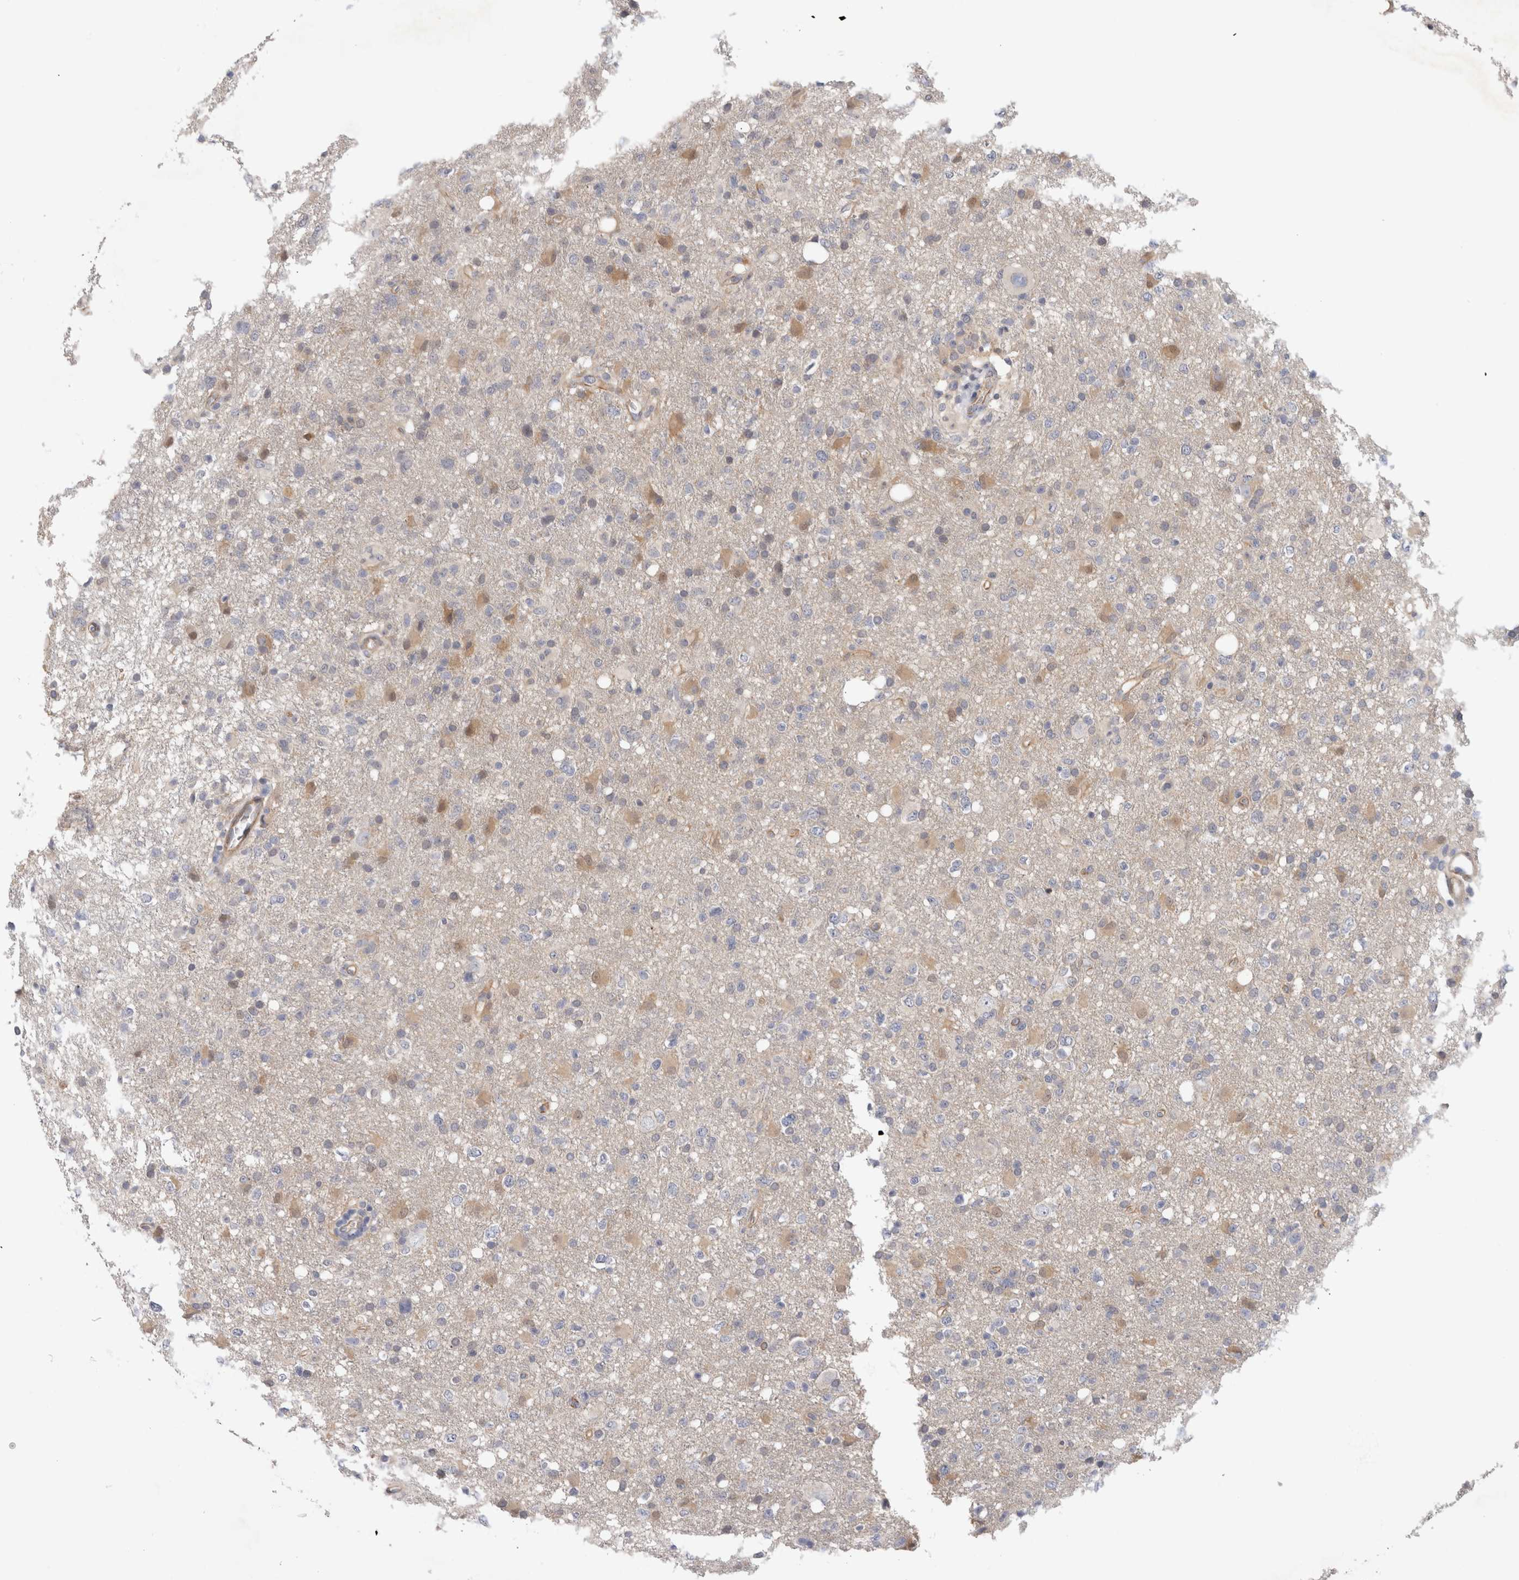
{"staining": {"intensity": "weak", "quantity": "<25%", "location": "cytoplasmic/membranous"}, "tissue": "glioma", "cell_type": "Tumor cells", "image_type": "cancer", "snomed": [{"axis": "morphology", "description": "Glioma, malignant, High grade"}, {"axis": "topography", "description": "Brain"}], "caption": "Image shows no significant protein expression in tumor cells of glioma.", "gene": "PGM1", "patient": {"sex": "female", "age": 57}}